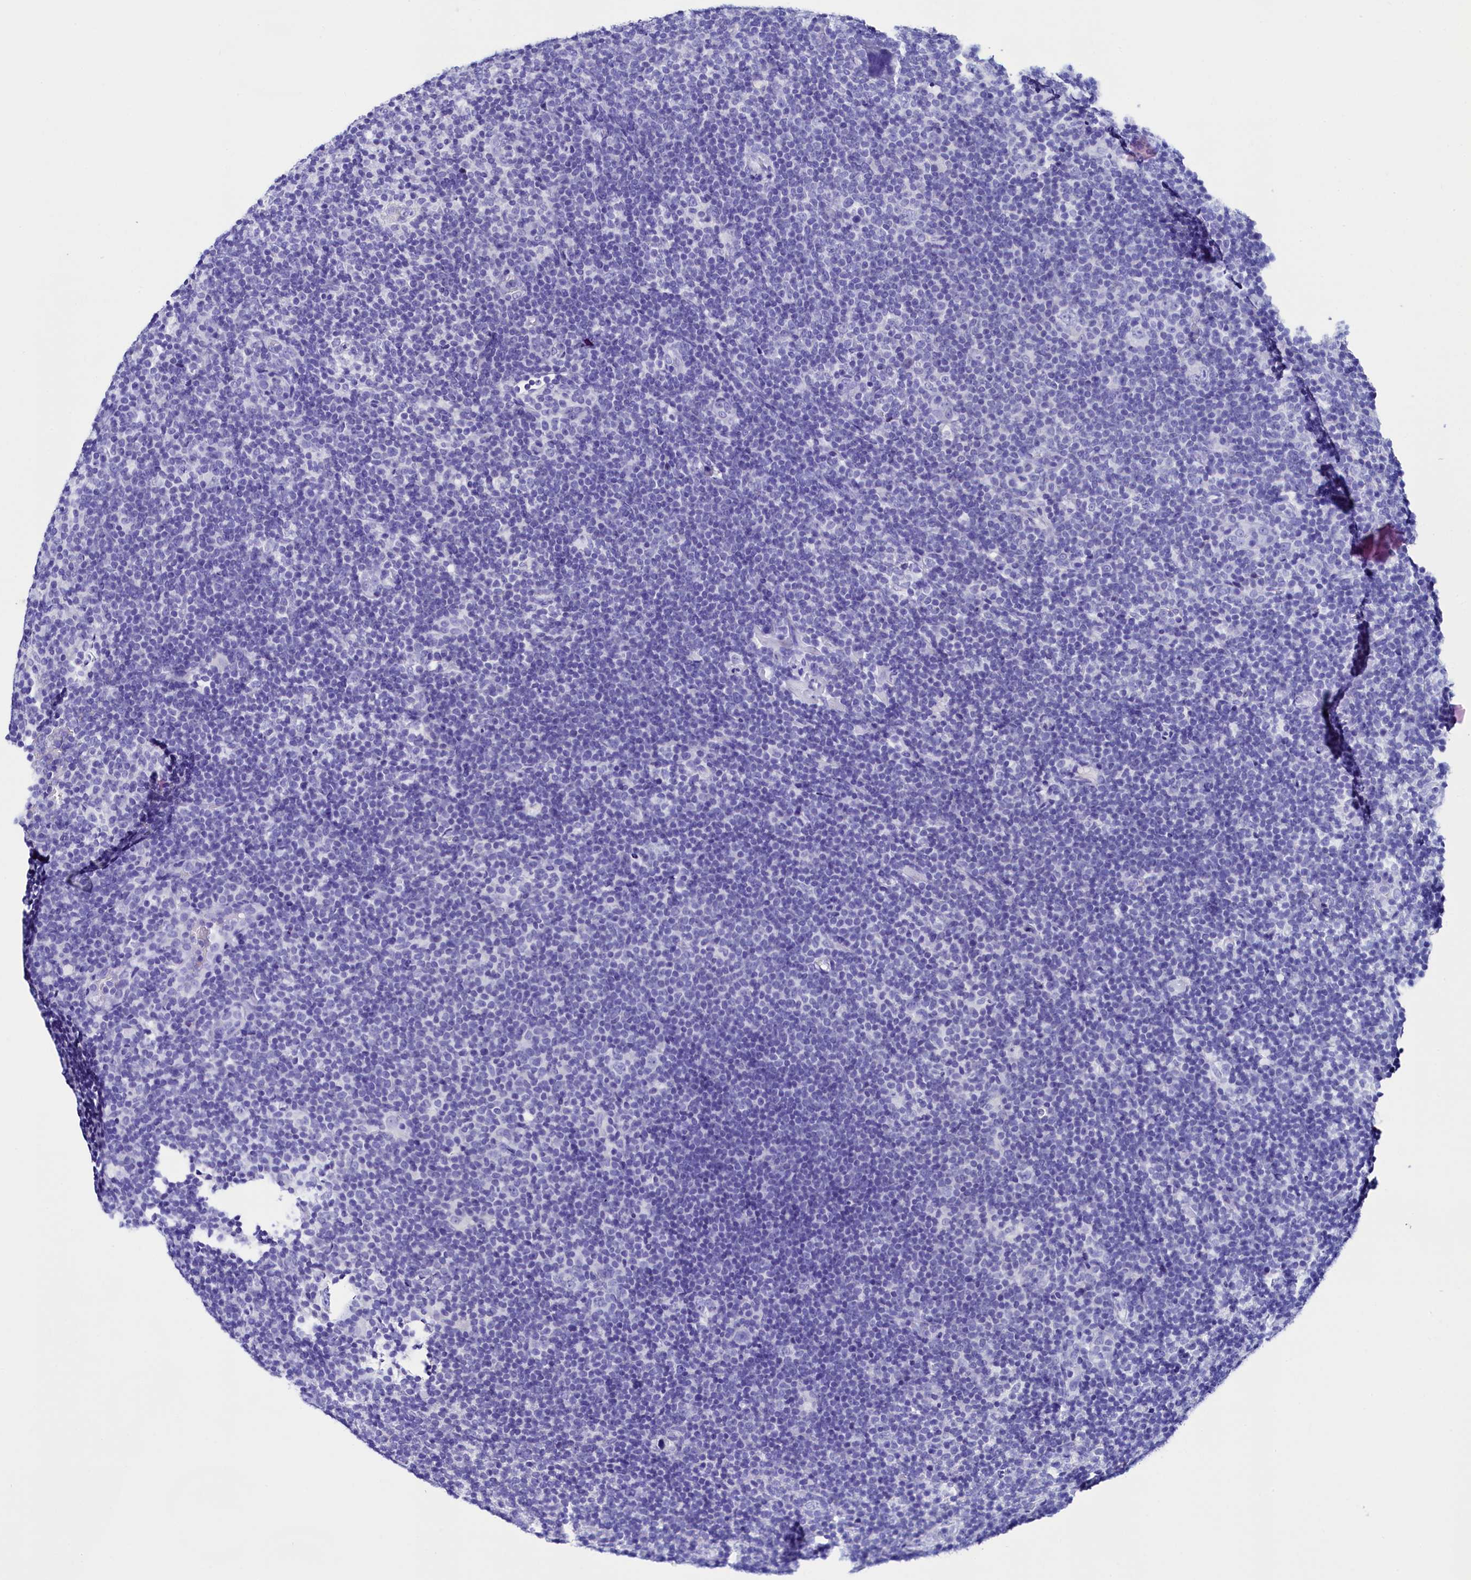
{"staining": {"intensity": "negative", "quantity": "none", "location": "none"}, "tissue": "lymphoma", "cell_type": "Tumor cells", "image_type": "cancer", "snomed": [{"axis": "morphology", "description": "Hodgkin's disease, NOS"}, {"axis": "topography", "description": "Lymph node"}], "caption": "This is an immunohistochemistry (IHC) image of lymphoma. There is no staining in tumor cells.", "gene": "HAND1", "patient": {"sex": "female", "age": 57}}